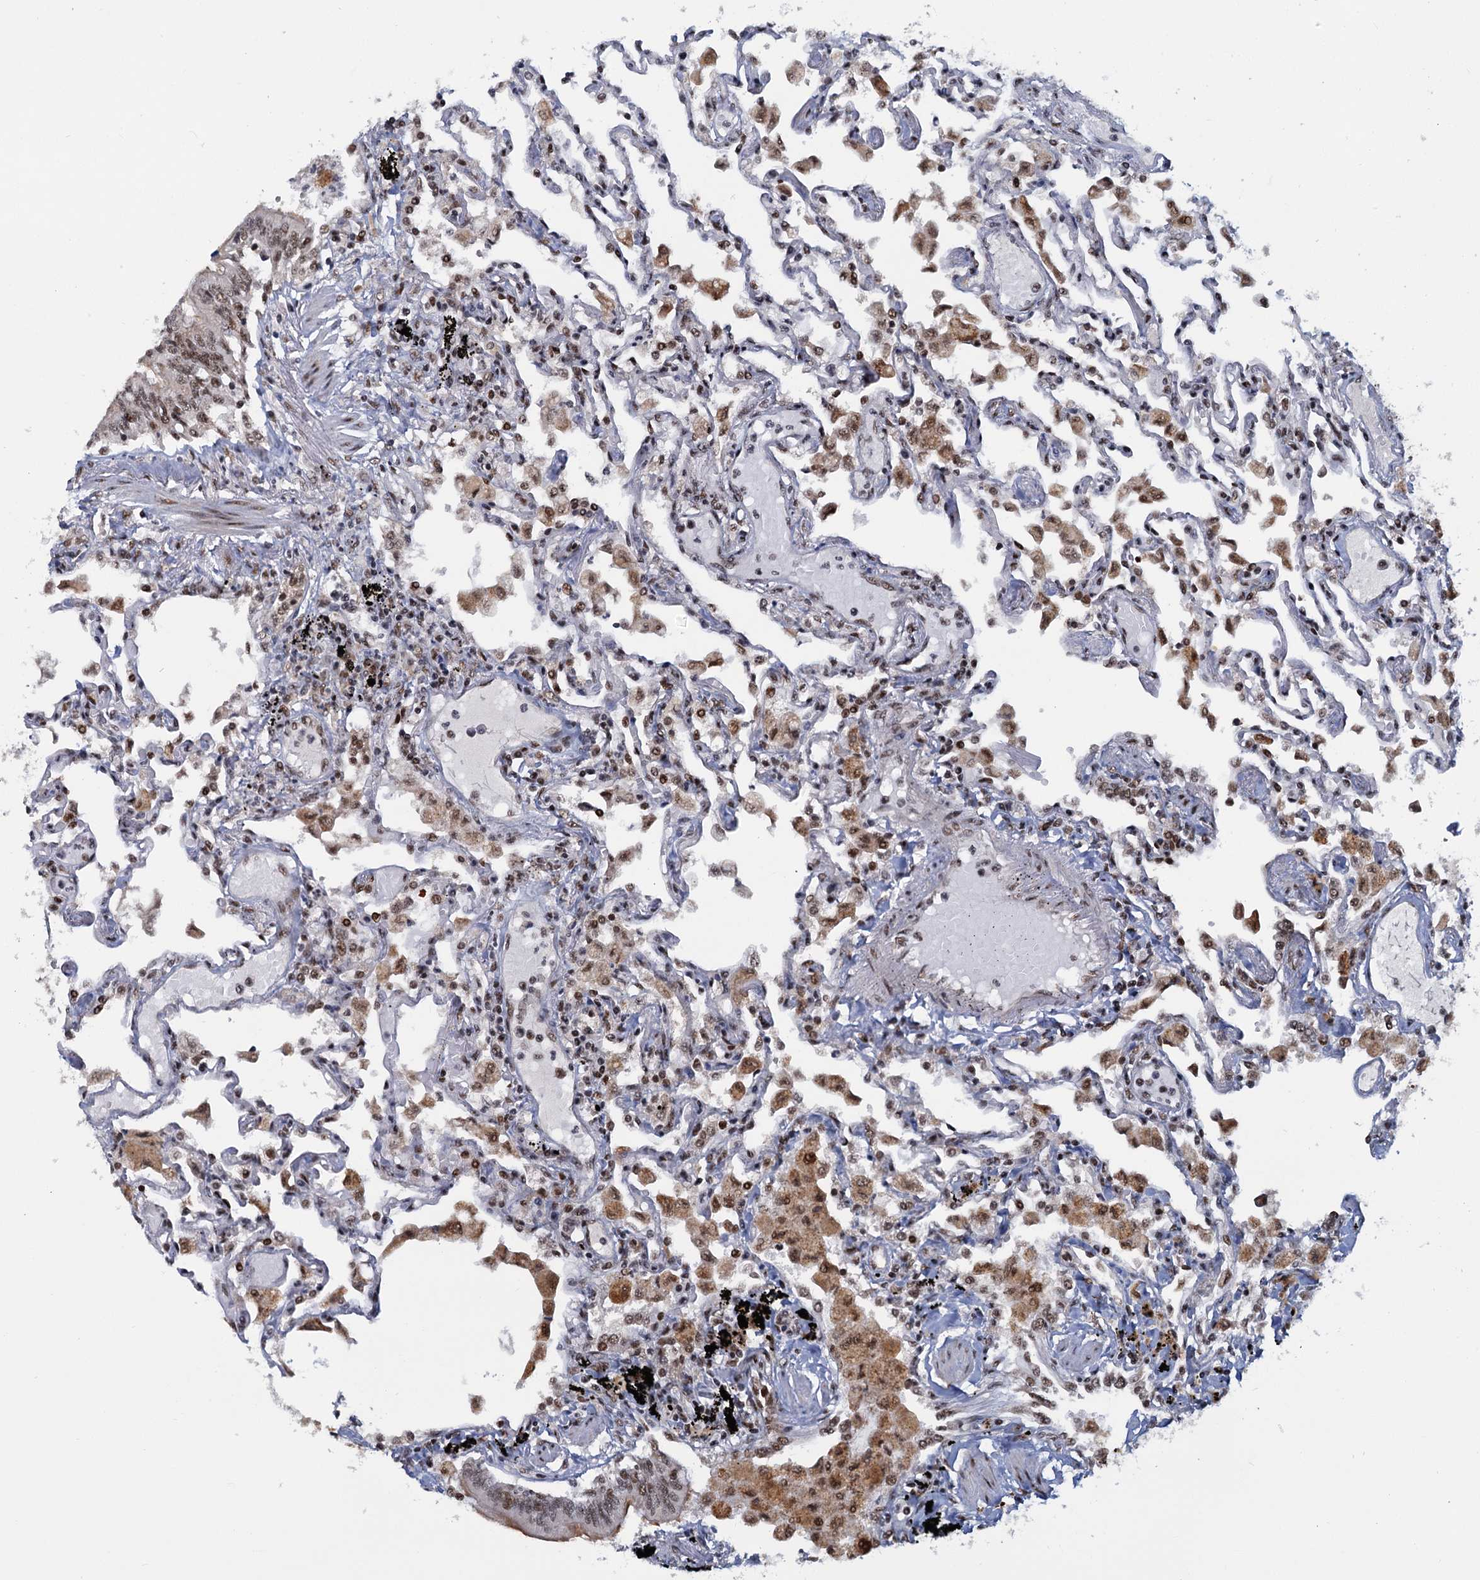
{"staining": {"intensity": "moderate", "quantity": ">75%", "location": "nuclear"}, "tissue": "lung", "cell_type": "Alveolar cells", "image_type": "normal", "snomed": [{"axis": "morphology", "description": "Normal tissue, NOS"}, {"axis": "topography", "description": "Bronchus"}, {"axis": "topography", "description": "Lung"}], "caption": "A high-resolution photomicrograph shows IHC staining of normal lung, which displays moderate nuclear positivity in about >75% of alveolar cells. (Stains: DAB in brown, nuclei in blue, Microscopy: brightfield microscopy at high magnification).", "gene": "WBP4", "patient": {"sex": "female", "age": 49}}